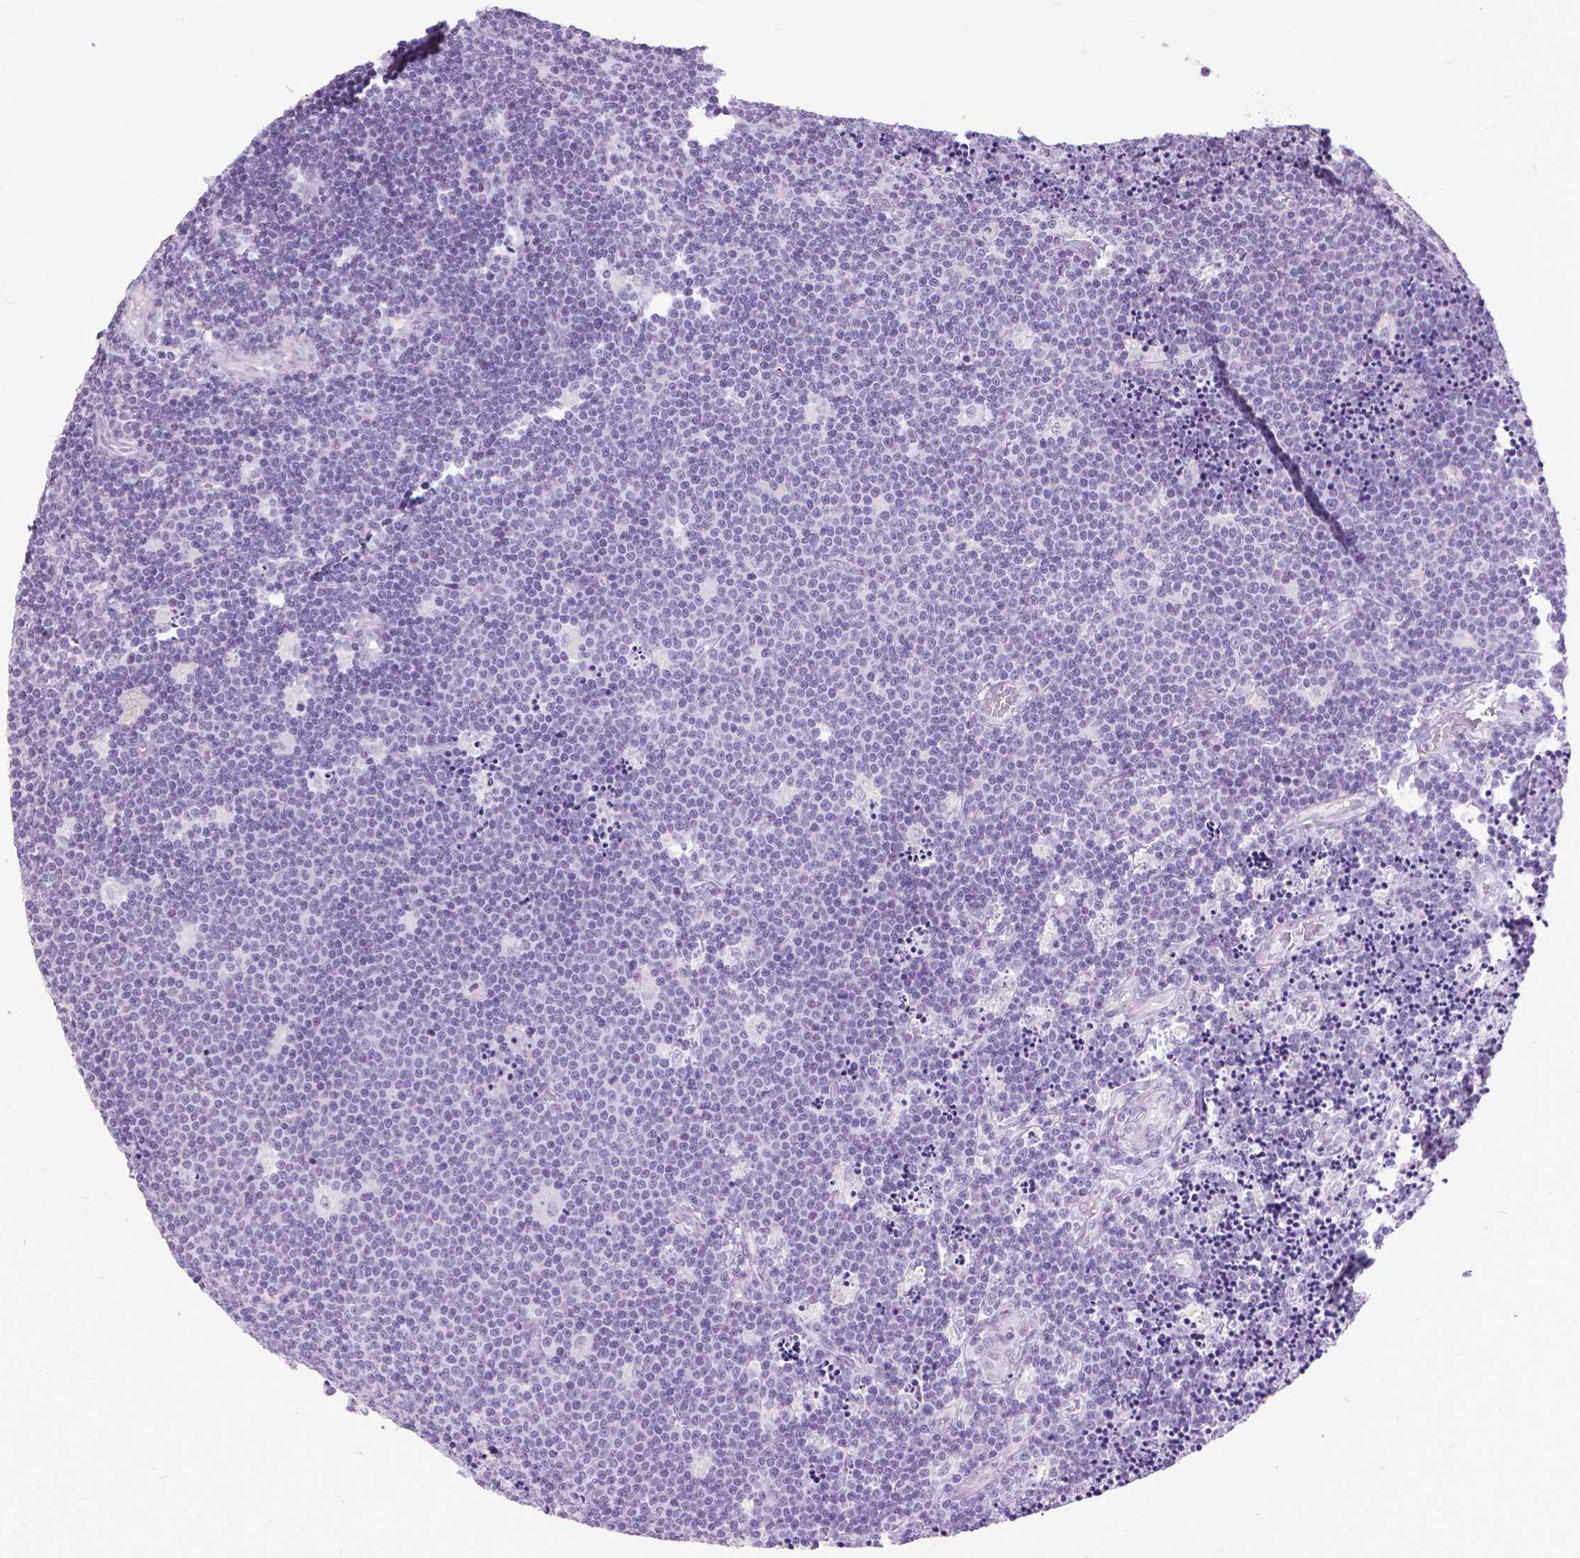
{"staining": {"intensity": "negative", "quantity": "none", "location": "none"}, "tissue": "lymphoma", "cell_type": "Tumor cells", "image_type": "cancer", "snomed": [{"axis": "morphology", "description": "Malignant lymphoma, non-Hodgkin's type, Low grade"}, {"axis": "topography", "description": "Brain"}], "caption": "Tumor cells are negative for protein expression in human lymphoma.", "gene": "KRT5", "patient": {"sex": "female", "age": 66}}